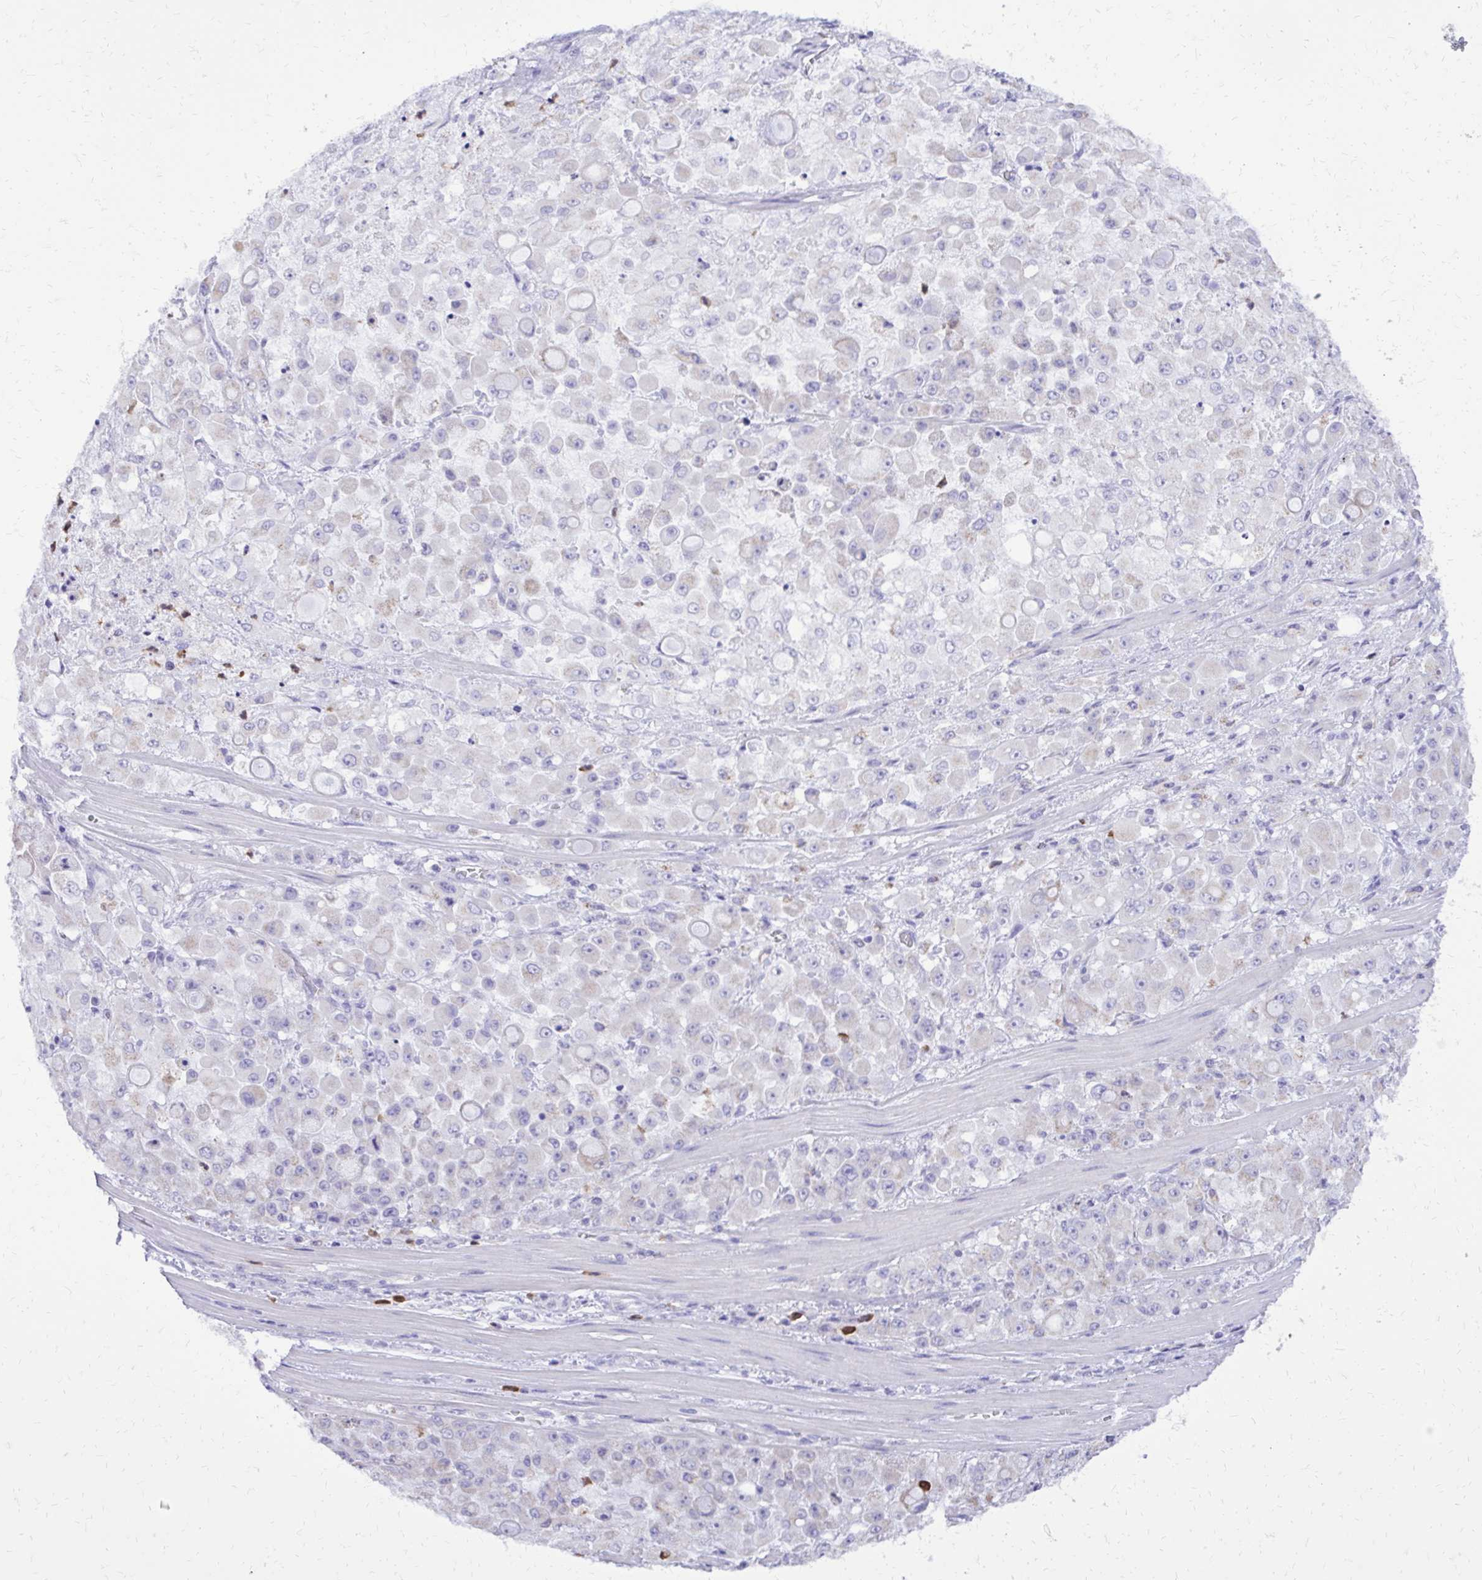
{"staining": {"intensity": "negative", "quantity": "none", "location": "none"}, "tissue": "stomach cancer", "cell_type": "Tumor cells", "image_type": "cancer", "snomed": [{"axis": "morphology", "description": "Adenocarcinoma, NOS"}, {"axis": "topography", "description": "Stomach"}], "caption": "Tumor cells show no significant expression in adenocarcinoma (stomach).", "gene": "CAT", "patient": {"sex": "female", "age": 76}}